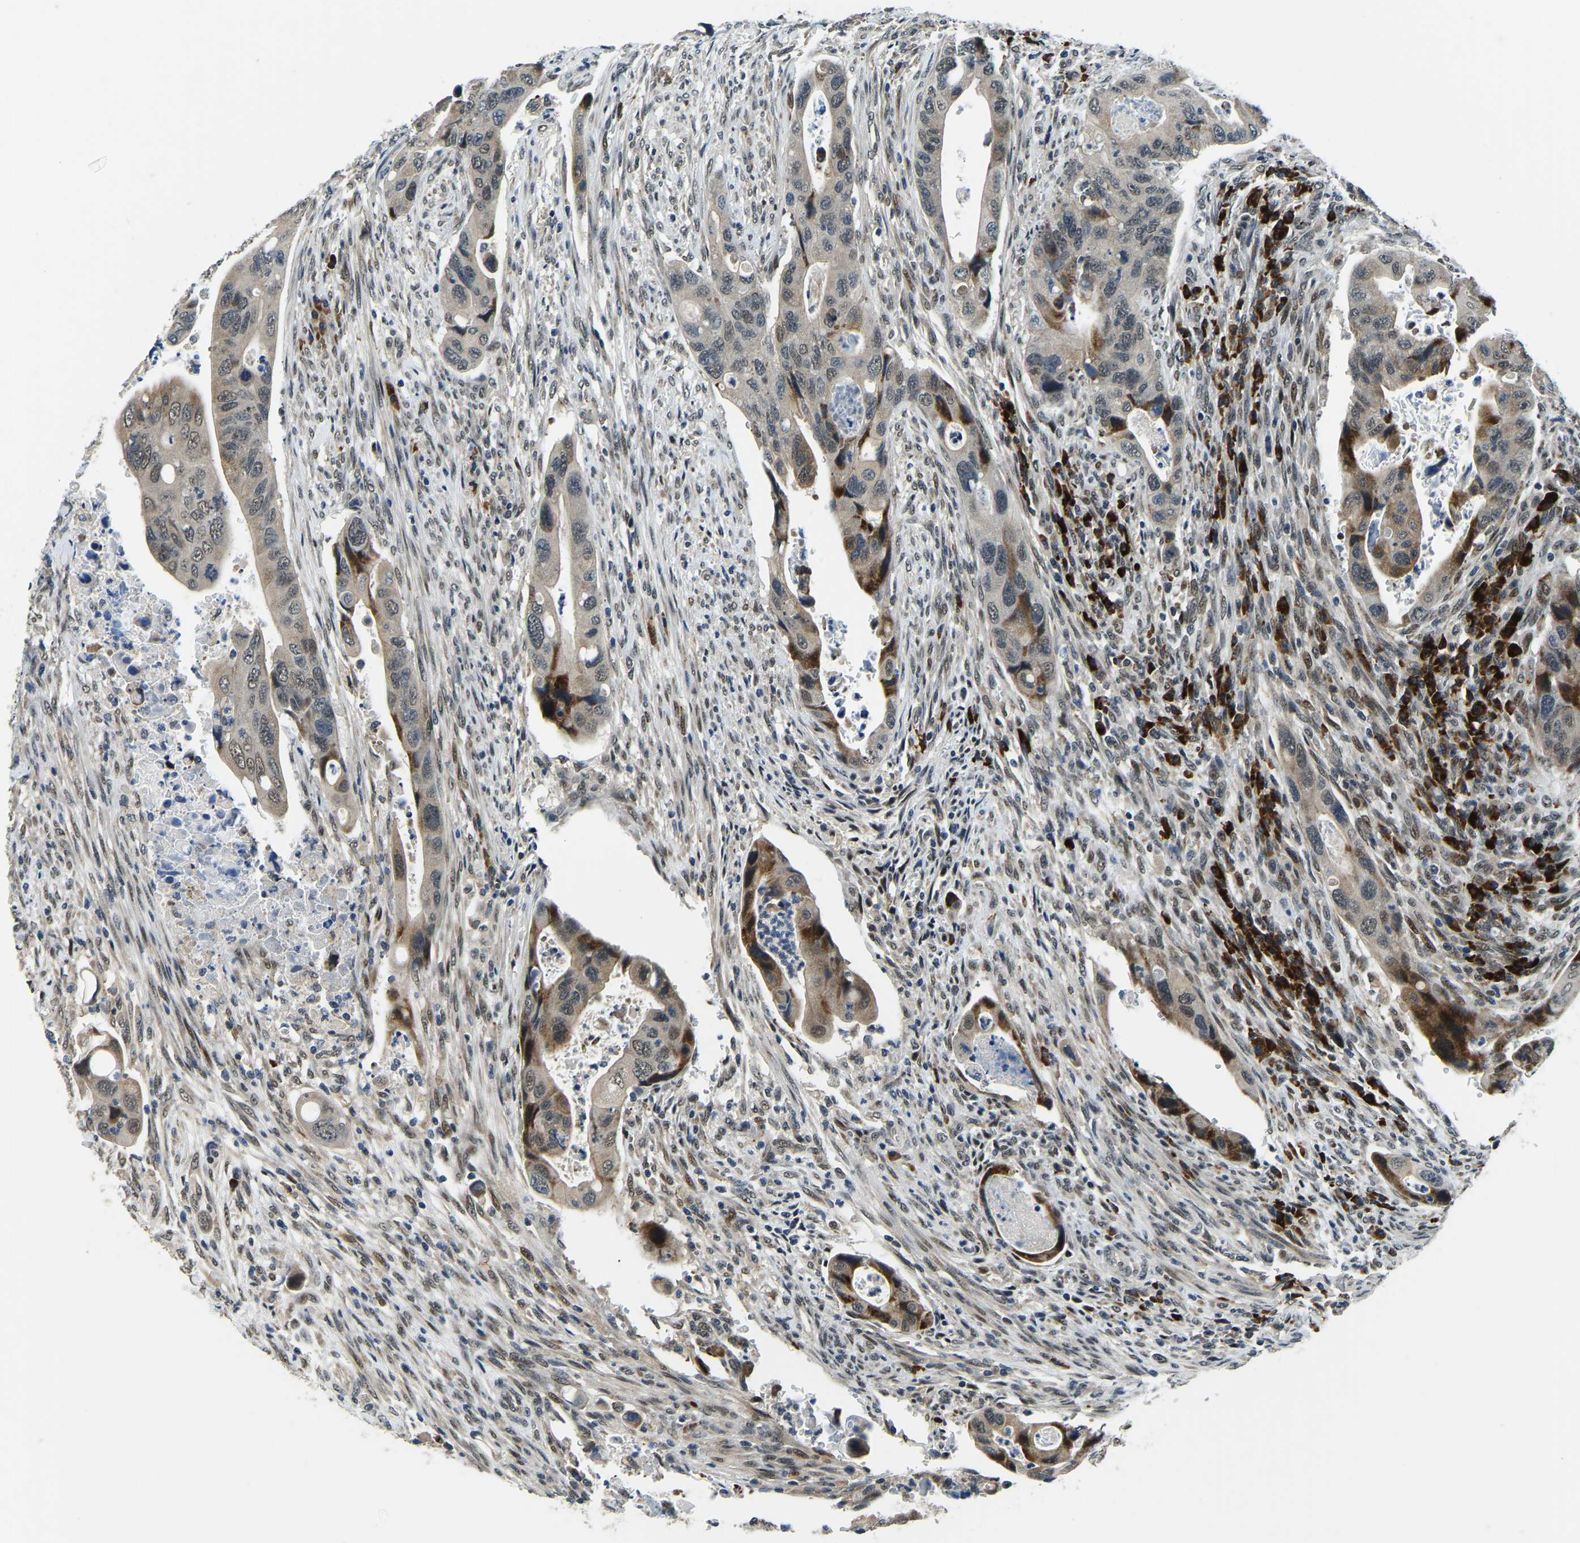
{"staining": {"intensity": "moderate", "quantity": "25%-75%", "location": "cytoplasmic/membranous"}, "tissue": "colorectal cancer", "cell_type": "Tumor cells", "image_type": "cancer", "snomed": [{"axis": "morphology", "description": "Adenocarcinoma, NOS"}, {"axis": "topography", "description": "Rectum"}], "caption": "Immunohistochemical staining of adenocarcinoma (colorectal) reveals moderate cytoplasmic/membranous protein expression in approximately 25%-75% of tumor cells.", "gene": "ING2", "patient": {"sex": "female", "age": 57}}